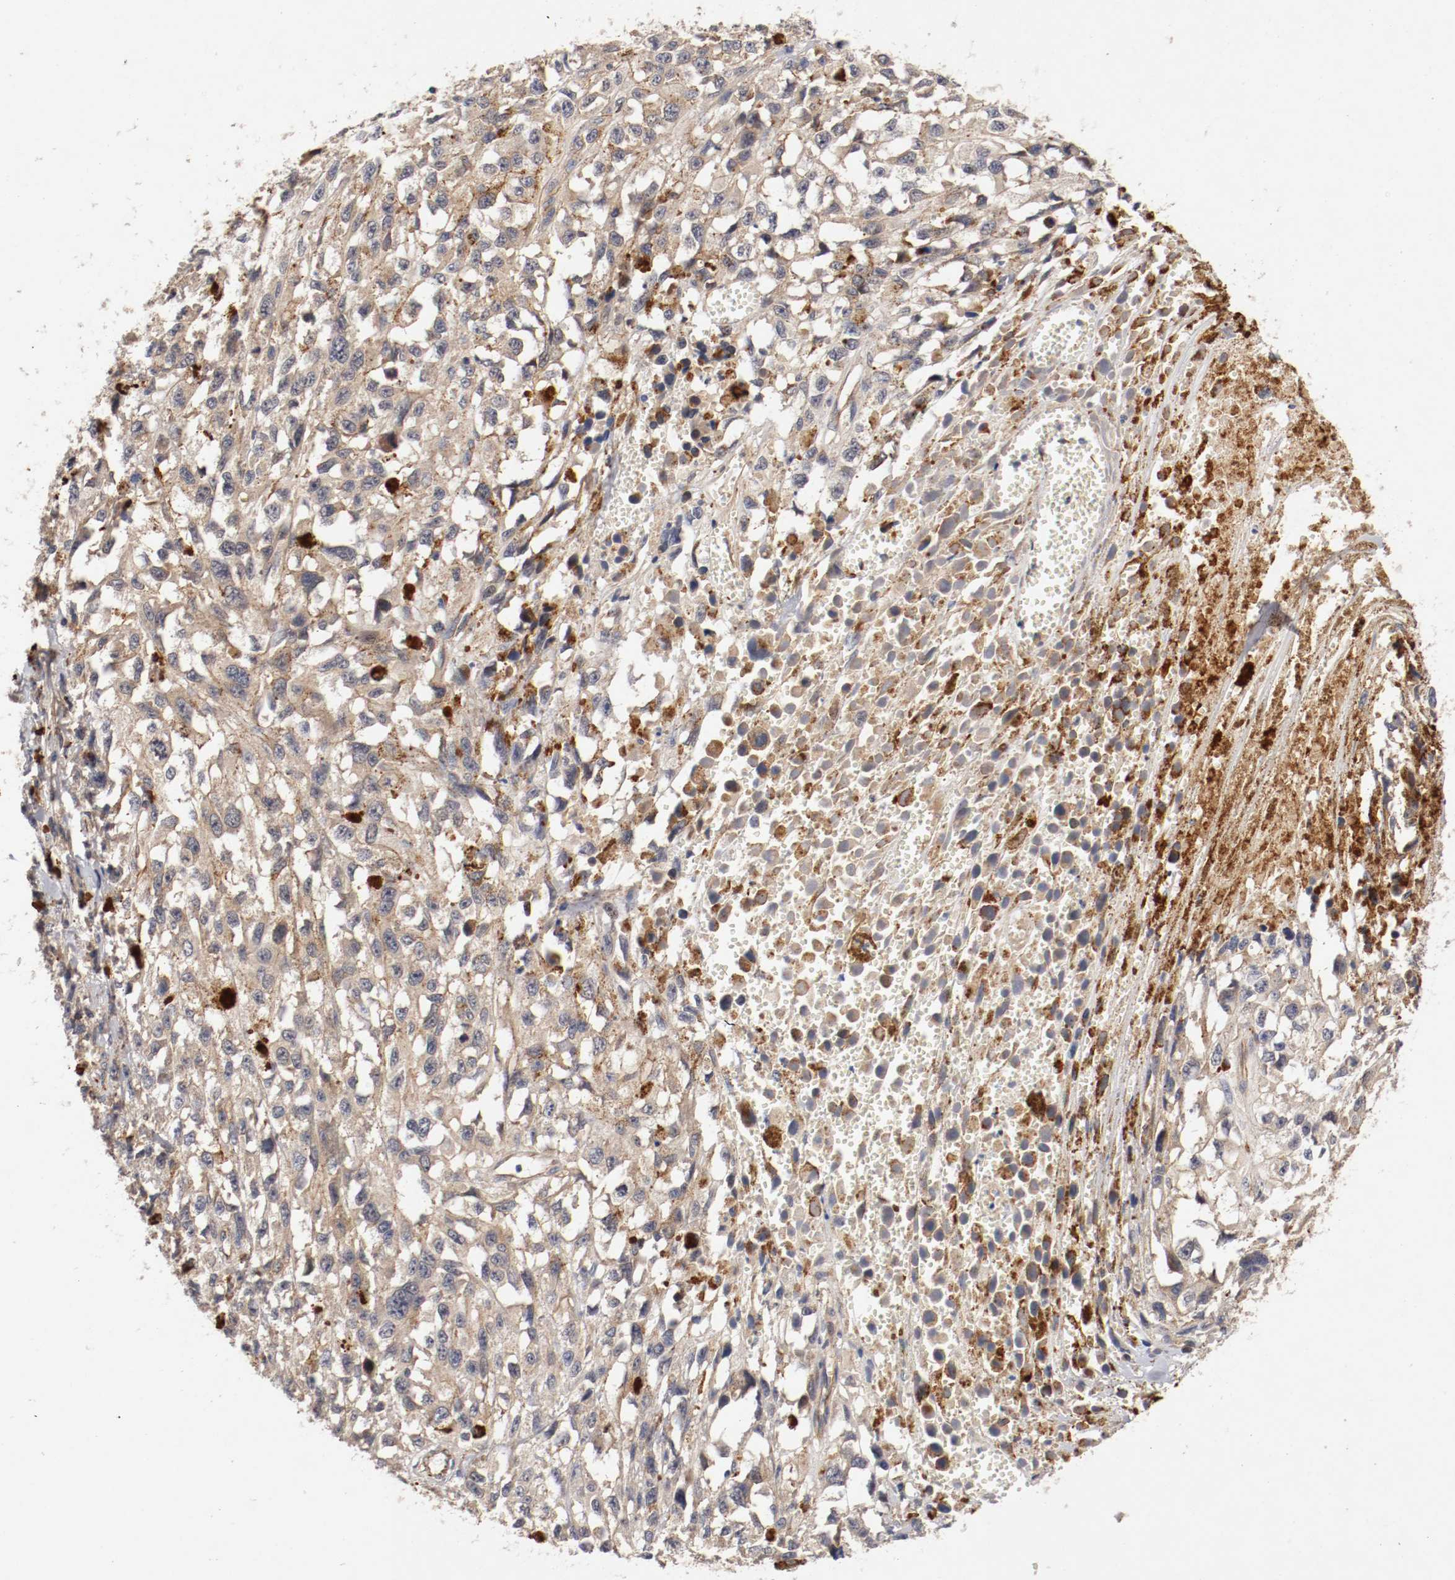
{"staining": {"intensity": "negative", "quantity": "none", "location": "none"}, "tissue": "melanoma", "cell_type": "Tumor cells", "image_type": "cancer", "snomed": [{"axis": "morphology", "description": "Malignant melanoma, Metastatic site"}, {"axis": "topography", "description": "Lymph node"}], "caption": "The photomicrograph reveals no significant positivity in tumor cells of melanoma.", "gene": "TYK2", "patient": {"sex": "male", "age": 59}}